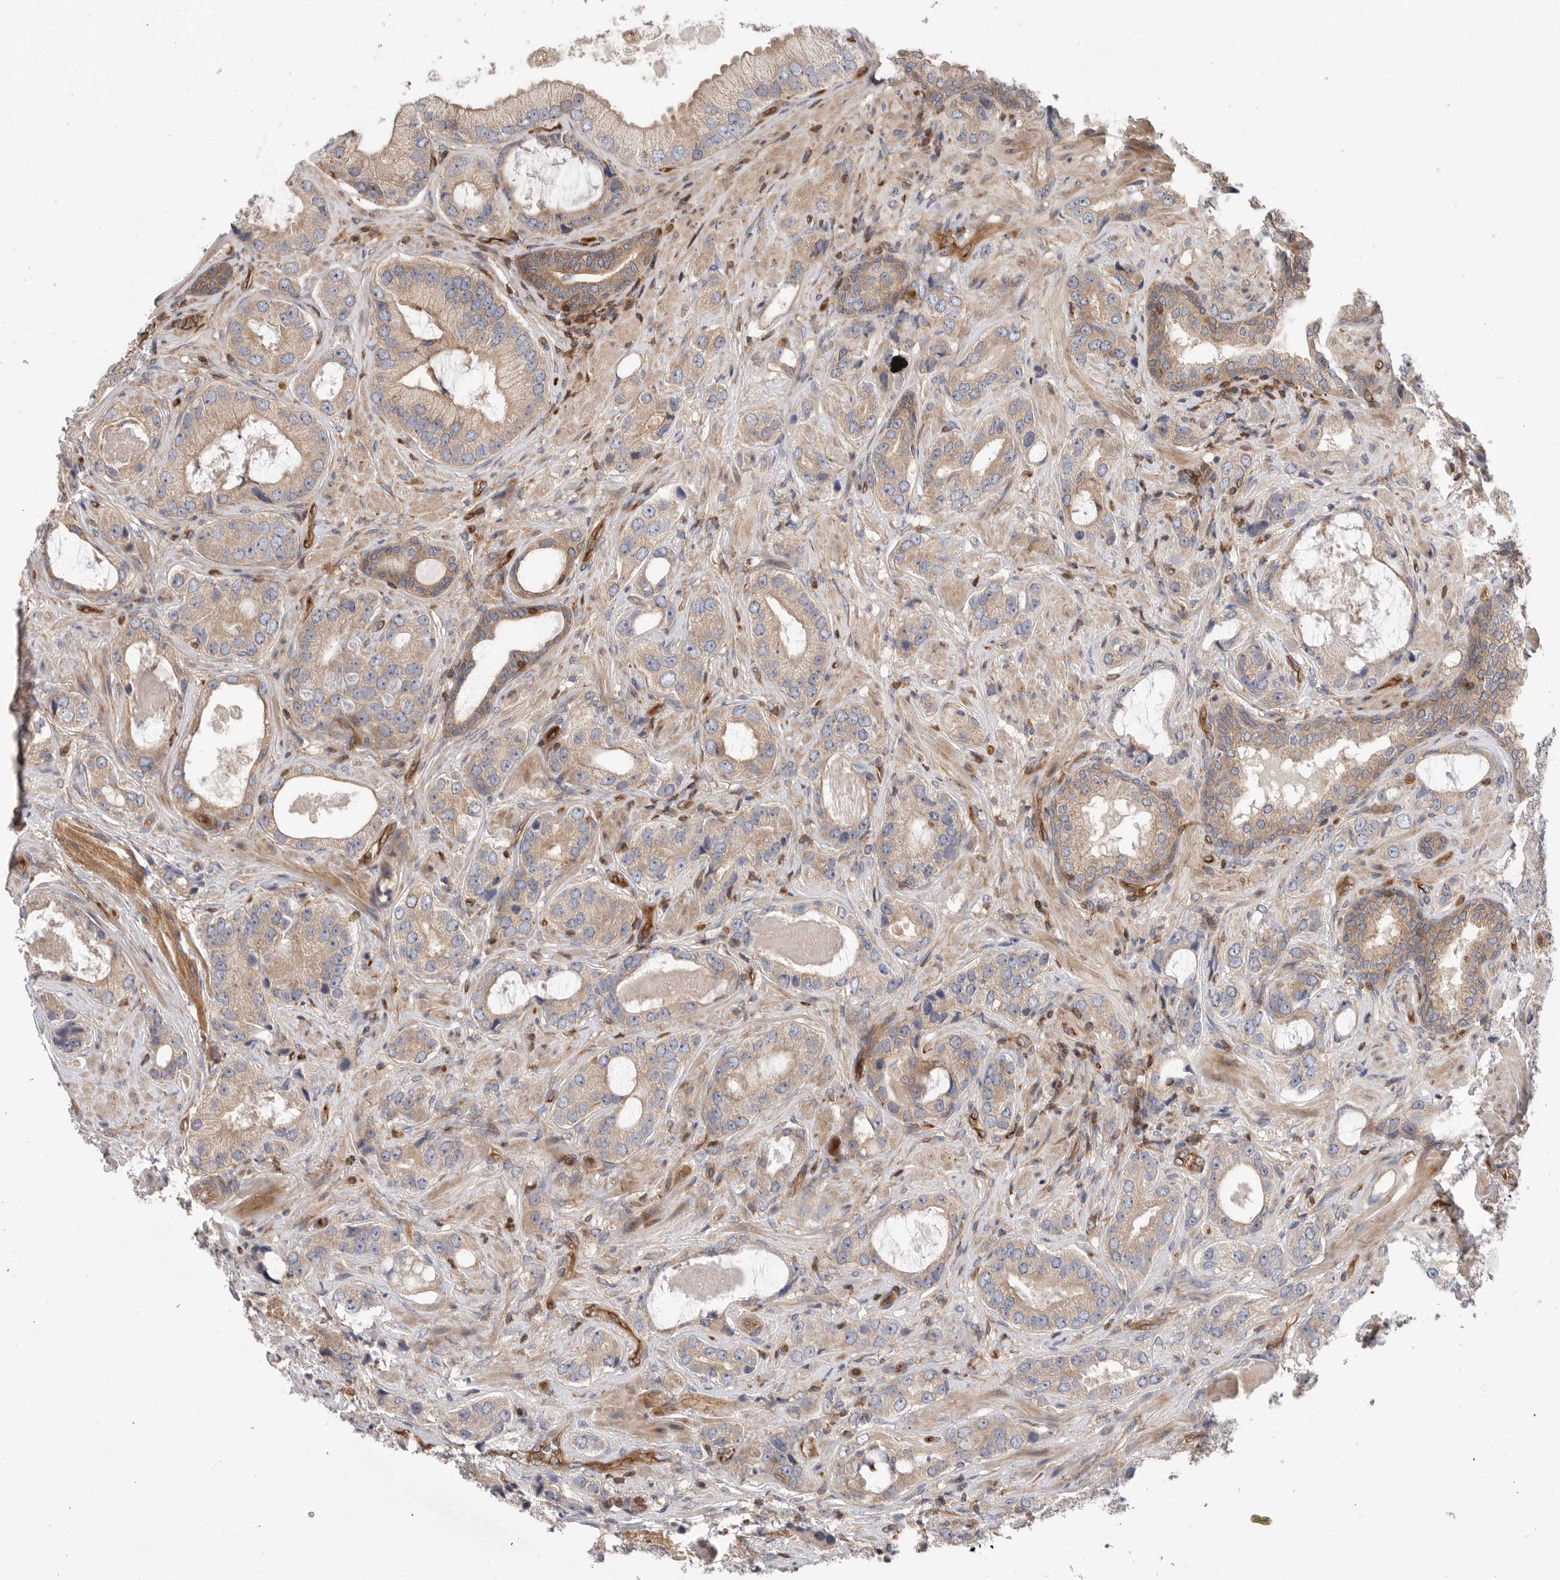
{"staining": {"intensity": "weak", "quantity": "25%-75%", "location": "cytoplasmic/membranous"}, "tissue": "prostate cancer", "cell_type": "Tumor cells", "image_type": "cancer", "snomed": [{"axis": "morphology", "description": "Normal tissue, NOS"}, {"axis": "morphology", "description": "Adenocarcinoma, High grade"}, {"axis": "topography", "description": "Prostate"}, {"axis": "topography", "description": "Peripheral nerve tissue"}], "caption": "Protein staining by immunohistochemistry (IHC) displays weak cytoplasmic/membranous positivity in about 25%-75% of tumor cells in prostate cancer. (DAB (3,3'-diaminobenzidine) IHC, brown staining for protein, blue staining for nuclei).", "gene": "PRKCH", "patient": {"sex": "male", "age": 59}}